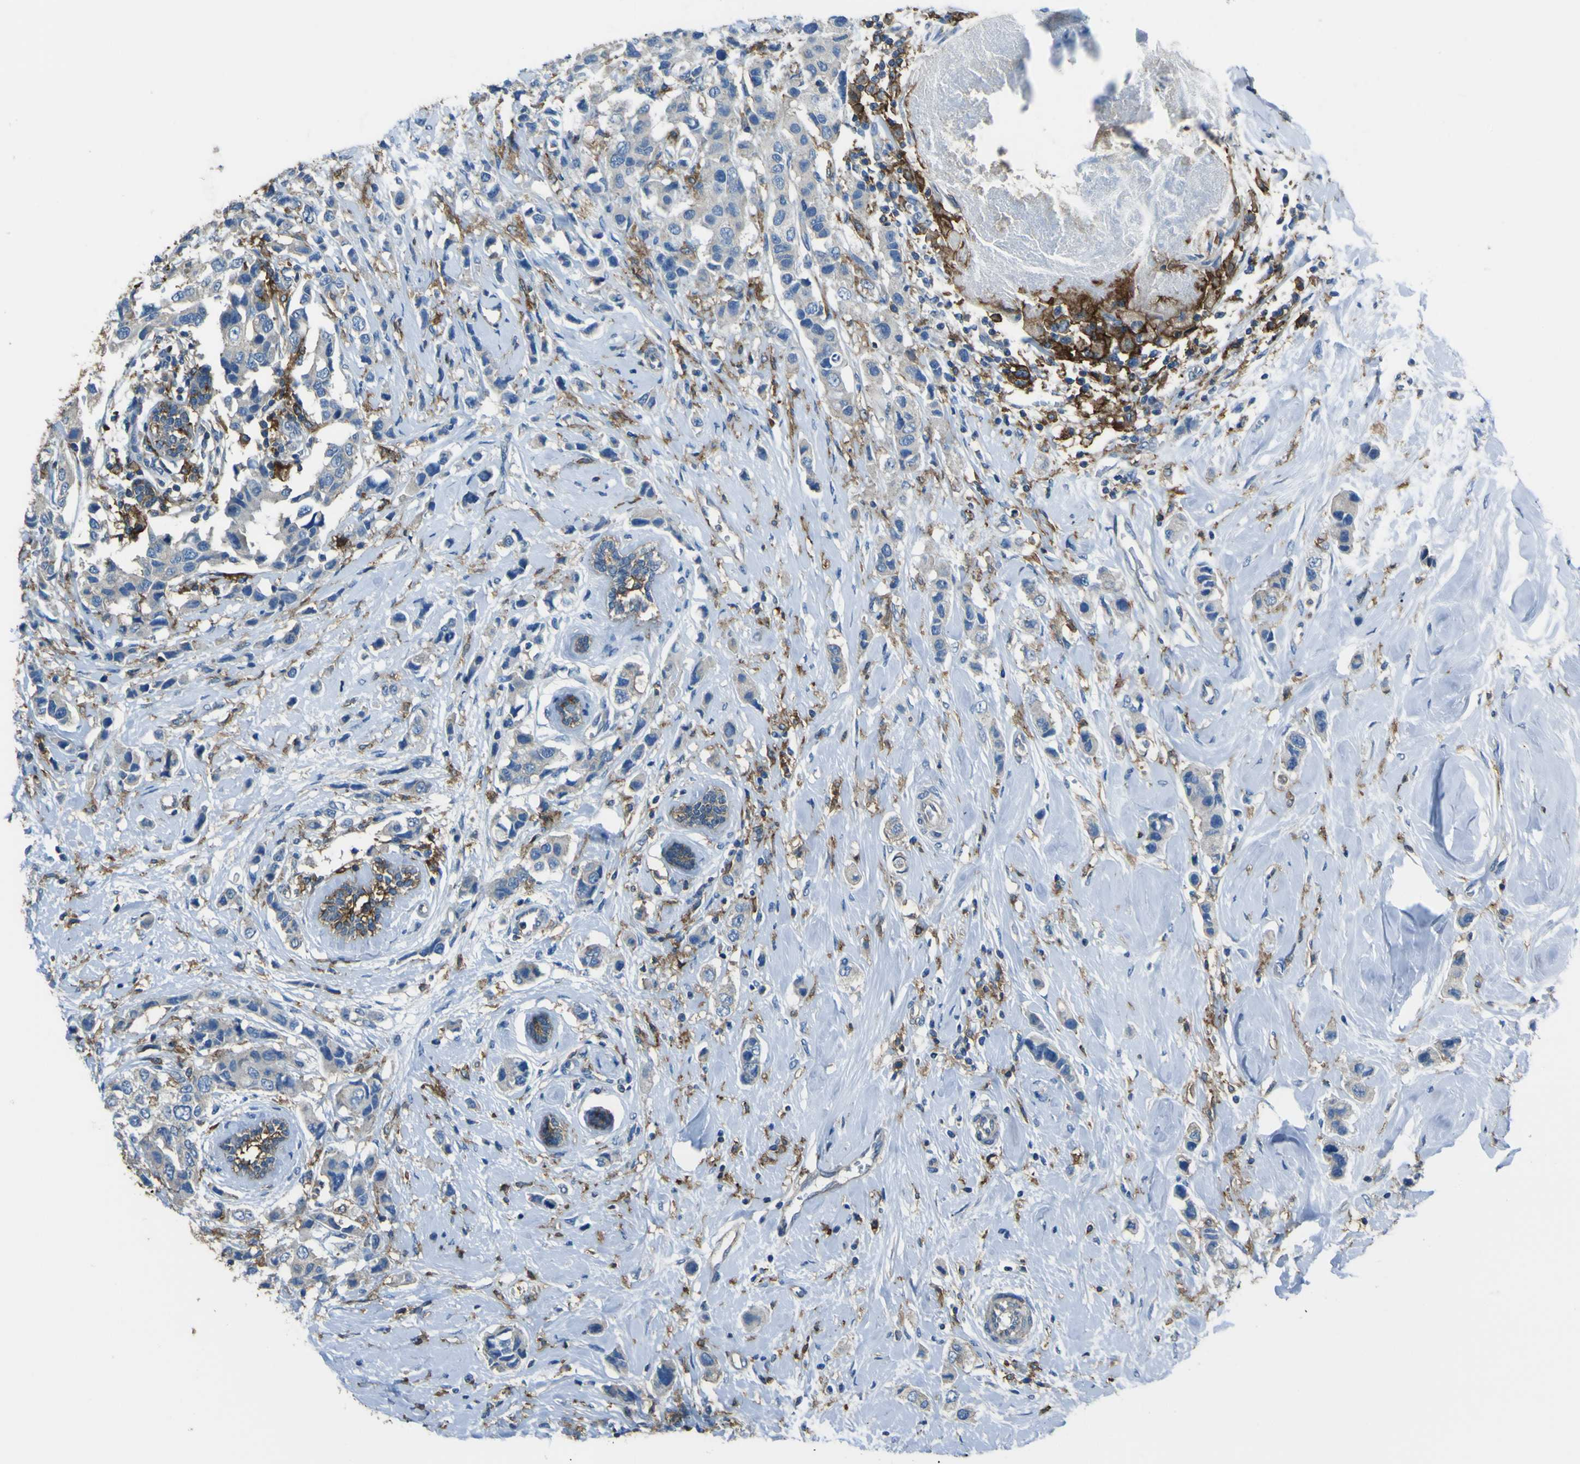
{"staining": {"intensity": "negative", "quantity": "none", "location": "none"}, "tissue": "breast cancer", "cell_type": "Tumor cells", "image_type": "cancer", "snomed": [{"axis": "morphology", "description": "Normal tissue, NOS"}, {"axis": "morphology", "description": "Duct carcinoma"}, {"axis": "topography", "description": "Breast"}], "caption": "IHC histopathology image of breast intraductal carcinoma stained for a protein (brown), which exhibits no expression in tumor cells.", "gene": "LAIR1", "patient": {"sex": "female", "age": 50}}